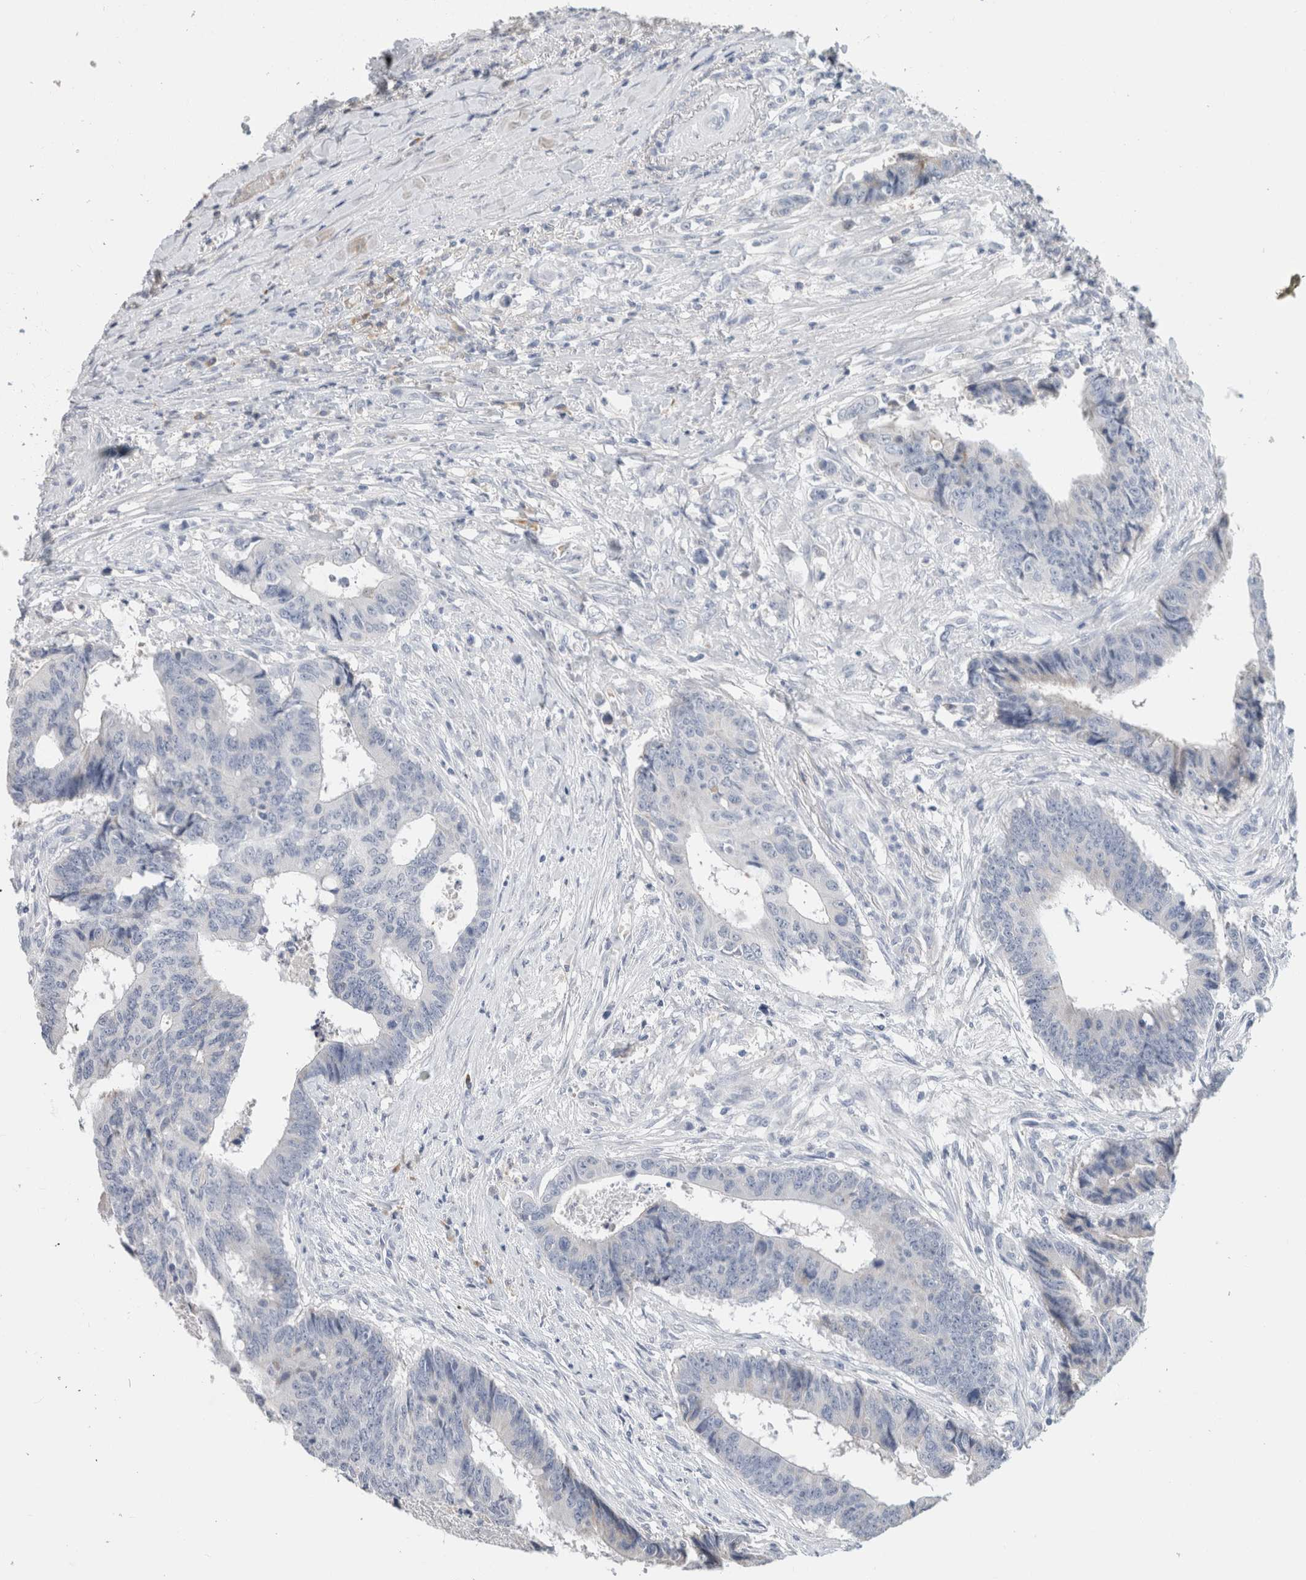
{"staining": {"intensity": "negative", "quantity": "none", "location": "none"}, "tissue": "colorectal cancer", "cell_type": "Tumor cells", "image_type": "cancer", "snomed": [{"axis": "morphology", "description": "Adenocarcinoma, NOS"}, {"axis": "topography", "description": "Rectum"}], "caption": "A micrograph of colorectal cancer stained for a protein displays no brown staining in tumor cells.", "gene": "SCGB1A1", "patient": {"sex": "male", "age": 84}}